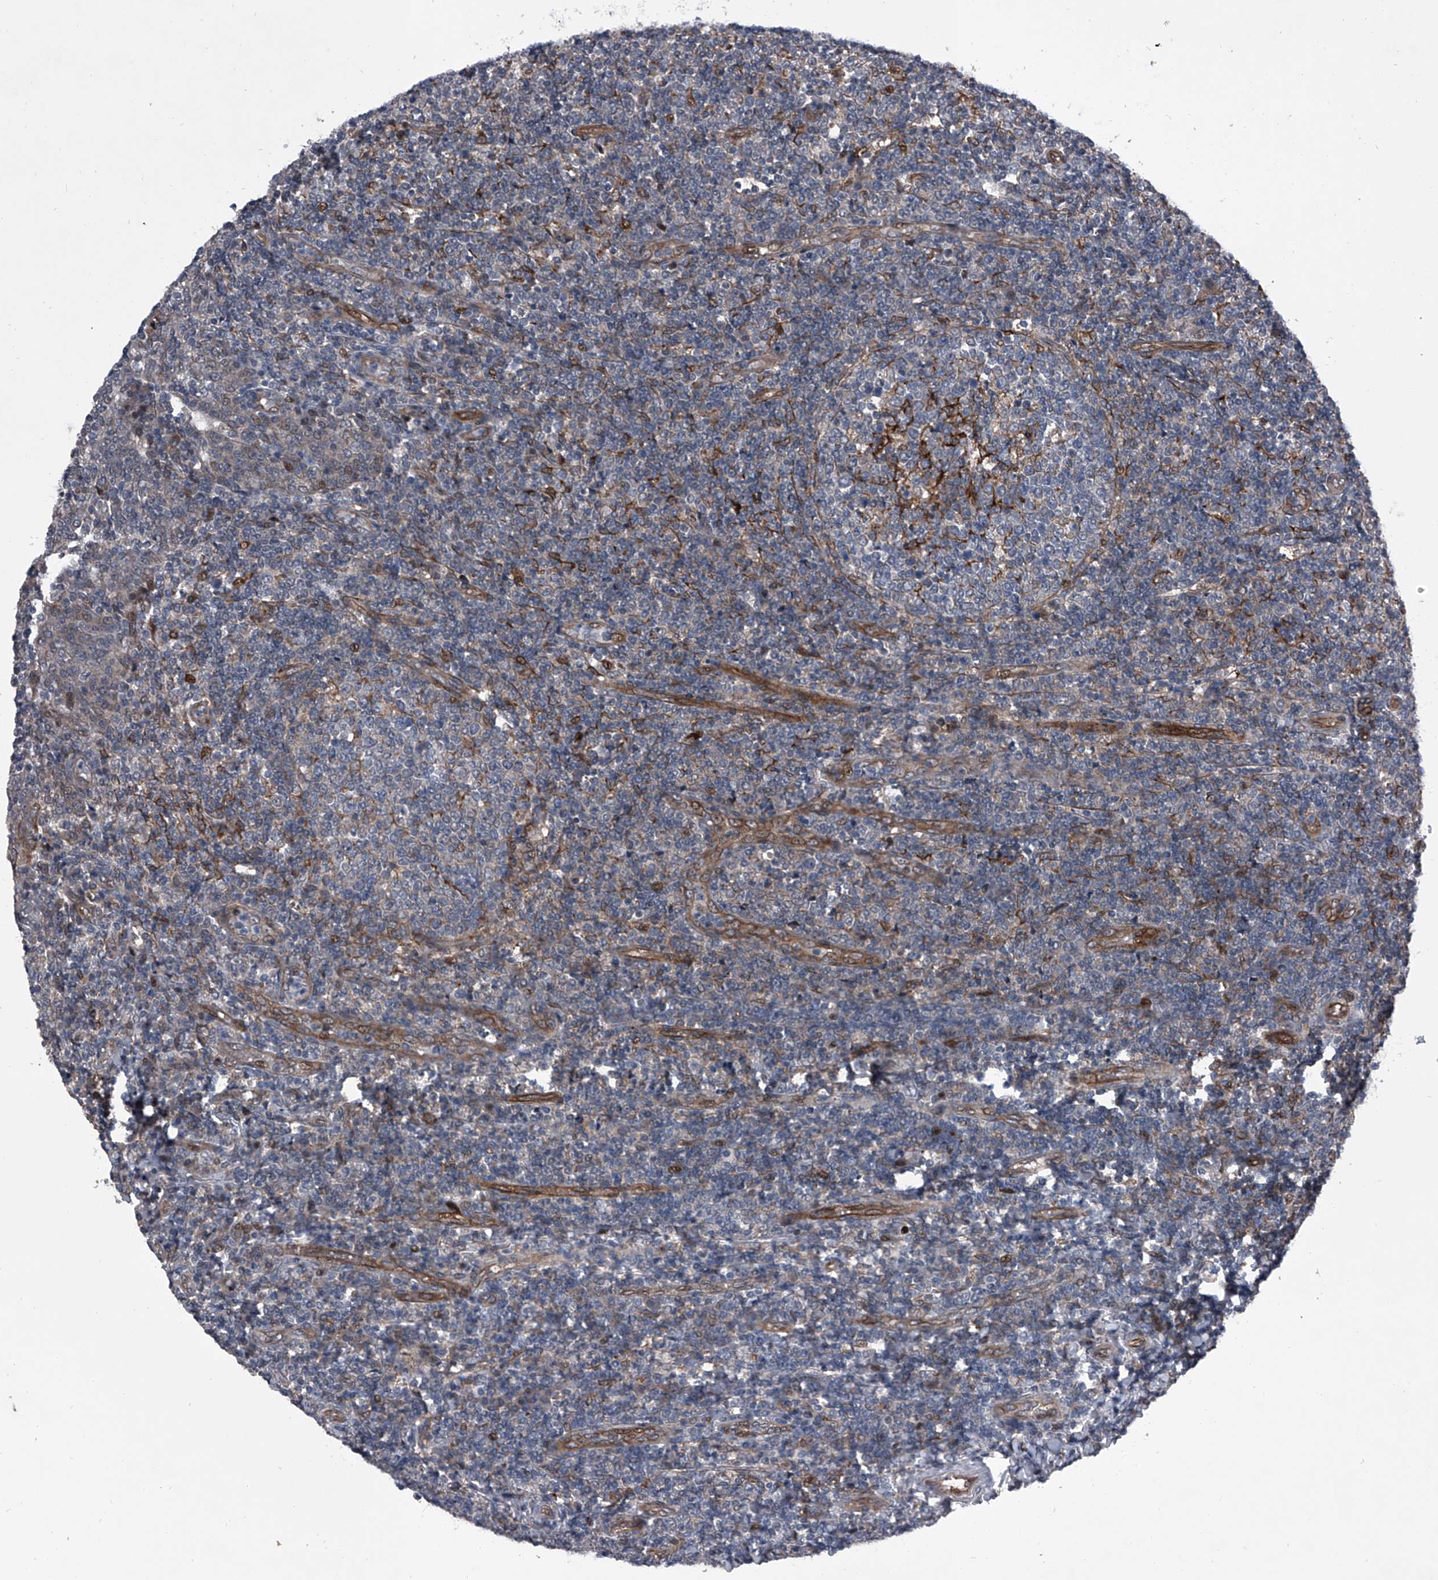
{"staining": {"intensity": "negative", "quantity": "none", "location": "none"}, "tissue": "tonsil", "cell_type": "Germinal center cells", "image_type": "normal", "snomed": [{"axis": "morphology", "description": "Normal tissue, NOS"}, {"axis": "topography", "description": "Tonsil"}], "caption": "The immunohistochemistry (IHC) histopathology image has no significant positivity in germinal center cells of tonsil.", "gene": "ELK4", "patient": {"sex": "female", "age": 19}}